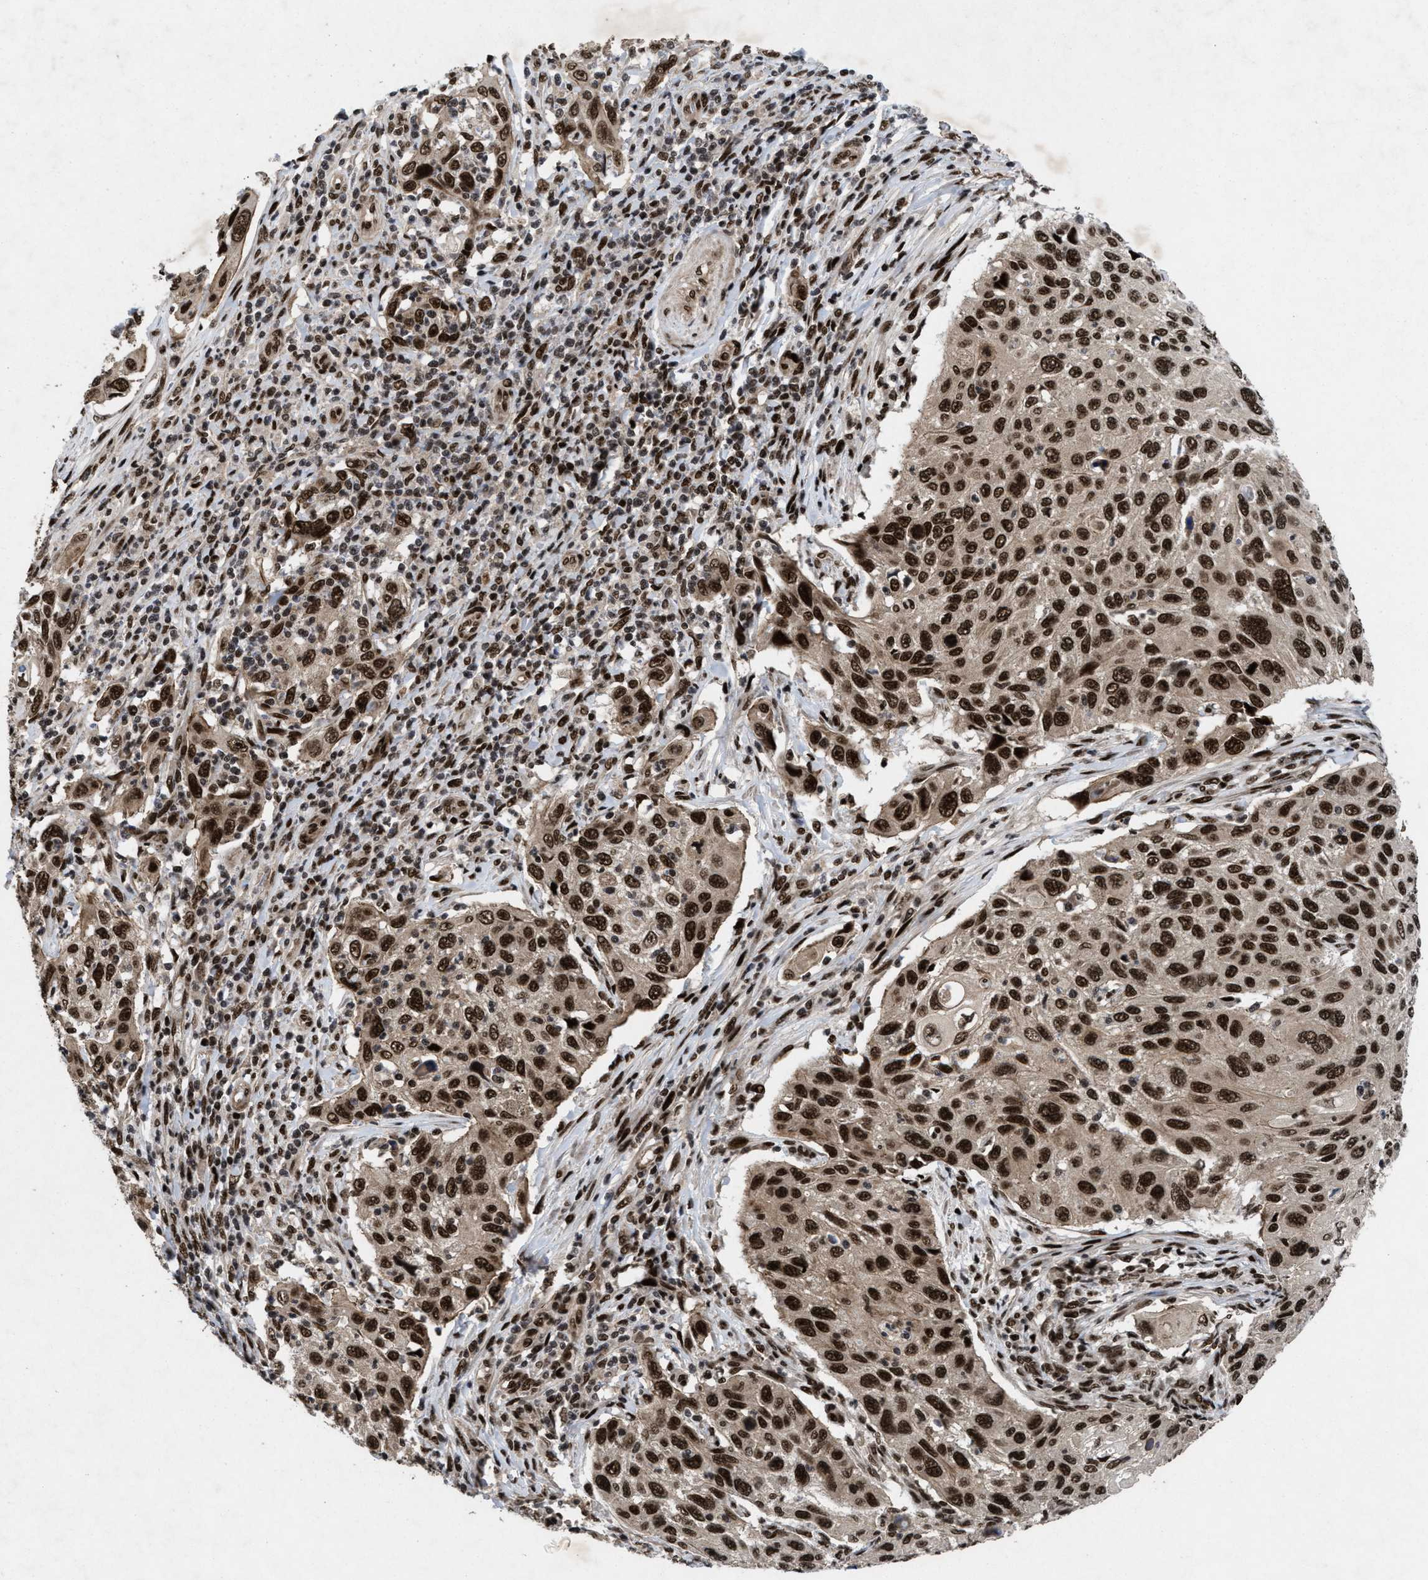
{"staining": {"intensity": "strong", "quantity": ">75%", "location": "nuclear"}, "tissue": "cervical cancer", "cell_type": "Tumor cells", "image_type": "cancer", "snomed": [{"axis": "morphology", "description": "Squamous cell carcinoma, NOS"}, {"axis": "topography", "description": "Cervix"}], "caption": "Cervical squamous cell carcinoma was stained to show a protein in brown. There is high levels of strong nuclear positivity in approximately >75% of tumor cells.", "gene": "WIZ", "patient": {"sex": "female", "age": 70}}